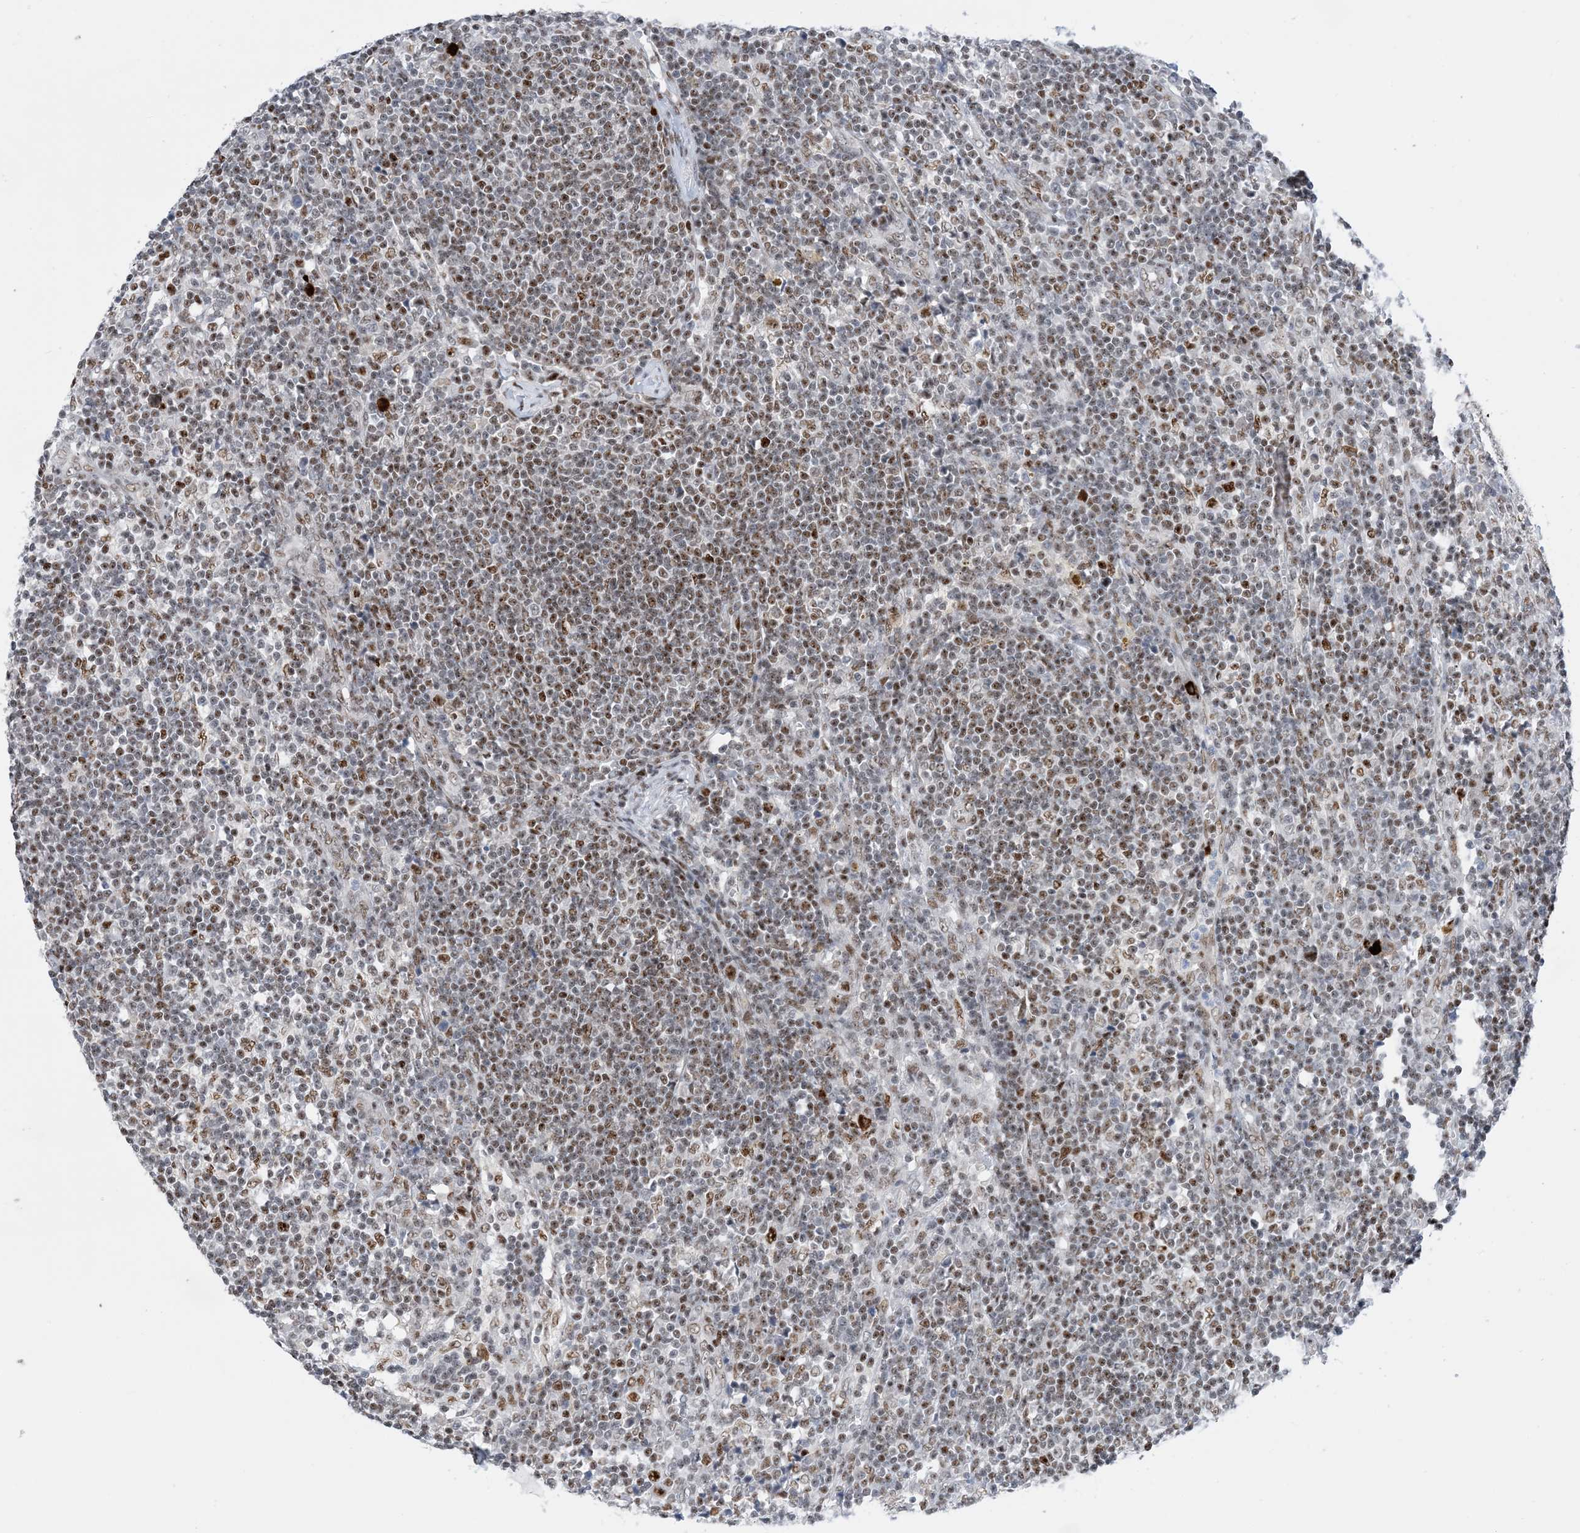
{"staining": {"intensity": "moderate", "quantity": "25%-75%", "location": "nuclear"}, "tissue": "lymph node", "cell_type": "Germinal center cells", "image_type": "normal", "snomed": [{"axis": "morphology", "description": "Normal tissue, NOS"}, {"axis": "morphology", "description": "Squamous cell carcinoma, metastatic, NOS"}, {"axis": "topography", "description": "Lymph node"}], "caption": "Protein analysis of normal lymph node demonstrates moderate nuclear staining in about 25%-75% of germinal center cells. The staining was performed using DAB (3,3'-diaminobenzidine), with brown indicating positive protein expression. Nuclei are stained blue with hematoxylin.", "gene": "TSPYL1", "patient": {"sex": "male", "age": 73}}